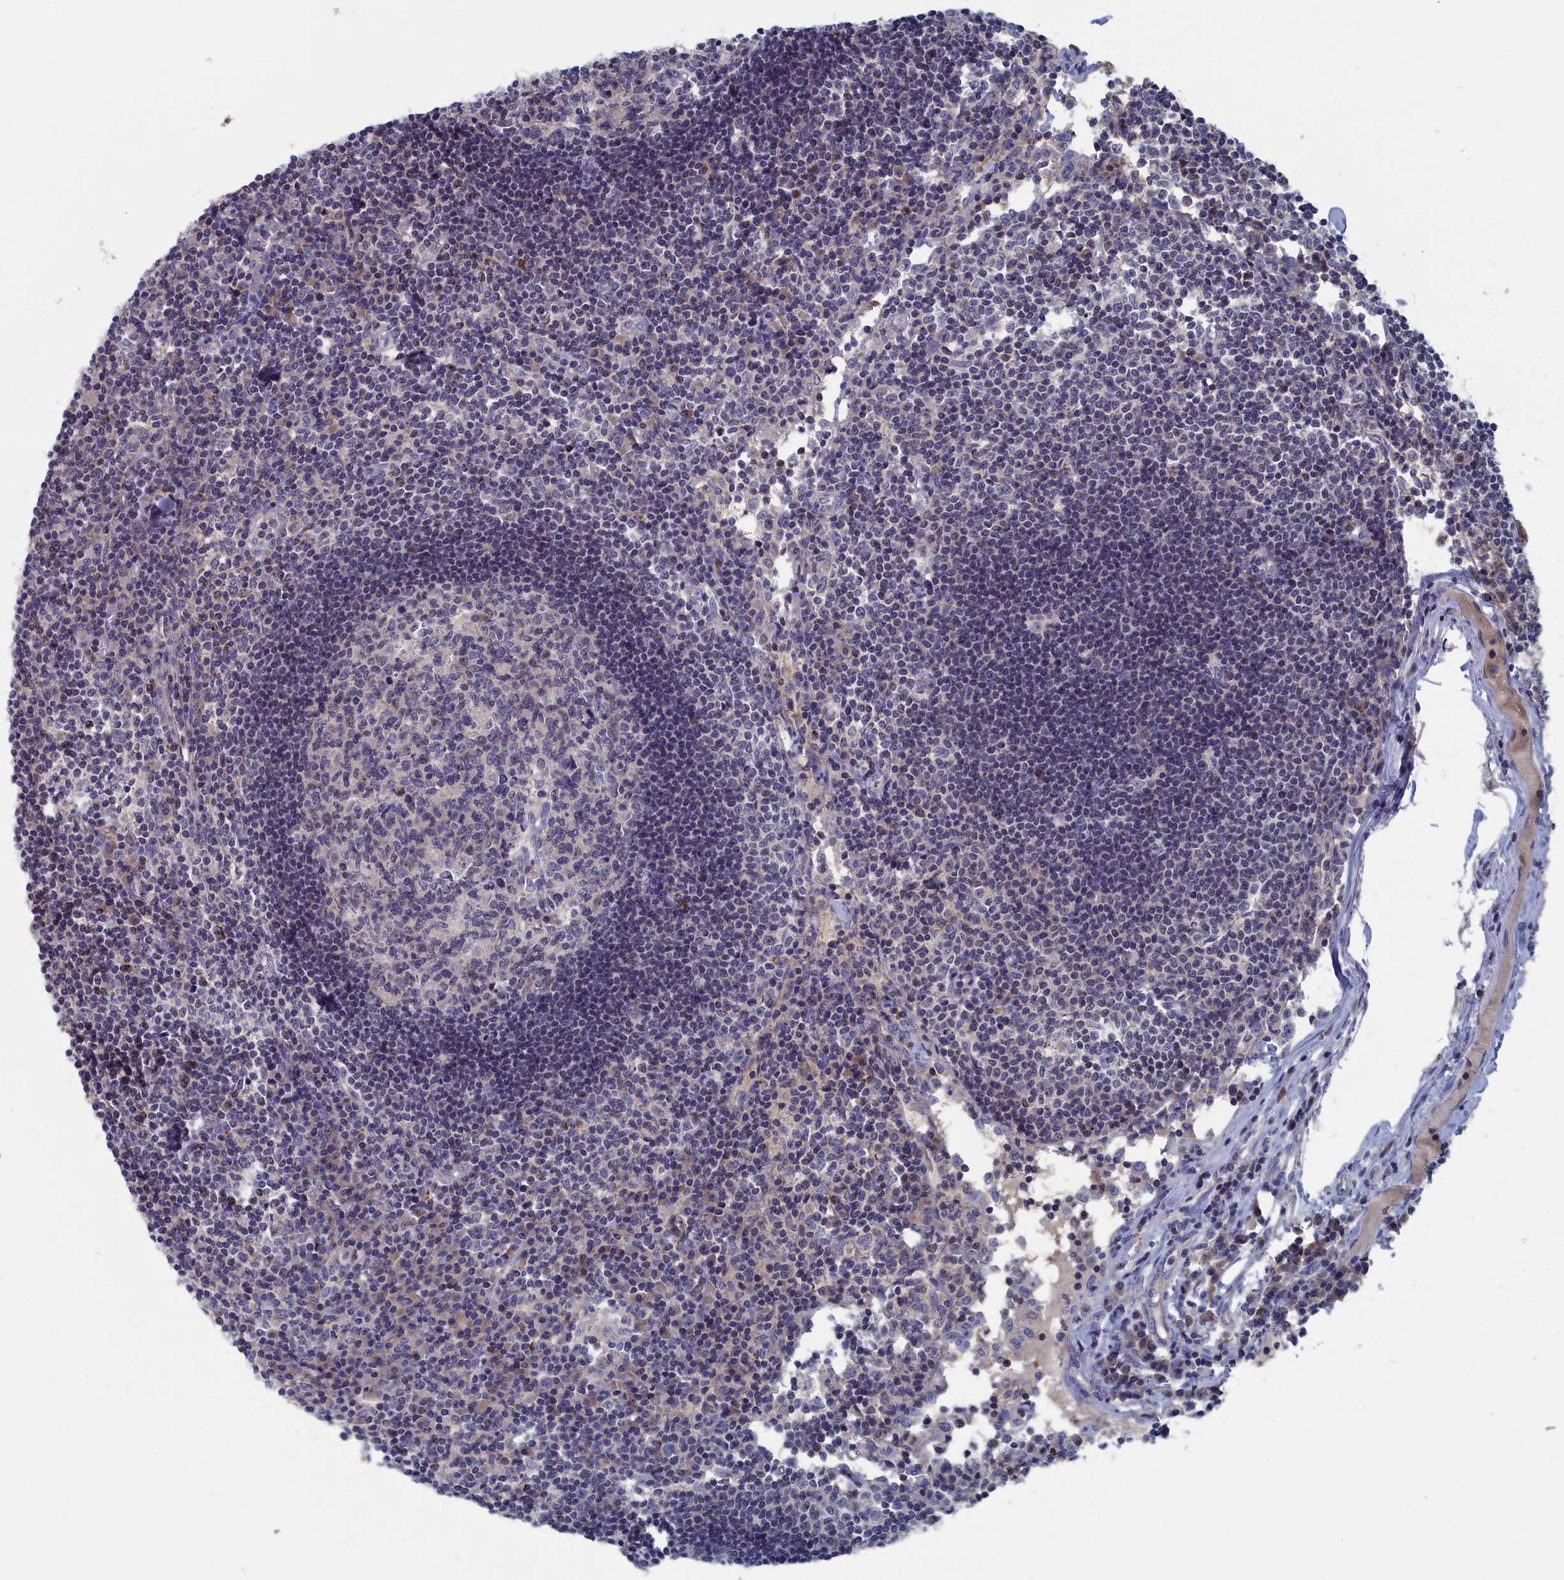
{"staining": {"intensity": "negative", "quantity": "none", "location": "none"}, "tissue": "lymph node", "cell_type": "Germinal center cells", "image_type": "normal", "snomed": [{"axis": "morphology", "description": "Normal tissue, NOS"}, {"axis": "topography", "description": "Lymph node"}], "caption": "Germinal center cells show no significant protein staining in normal lymph node.", "gene": "CEND1", "patient": {"sex": "female", "age": 55}}